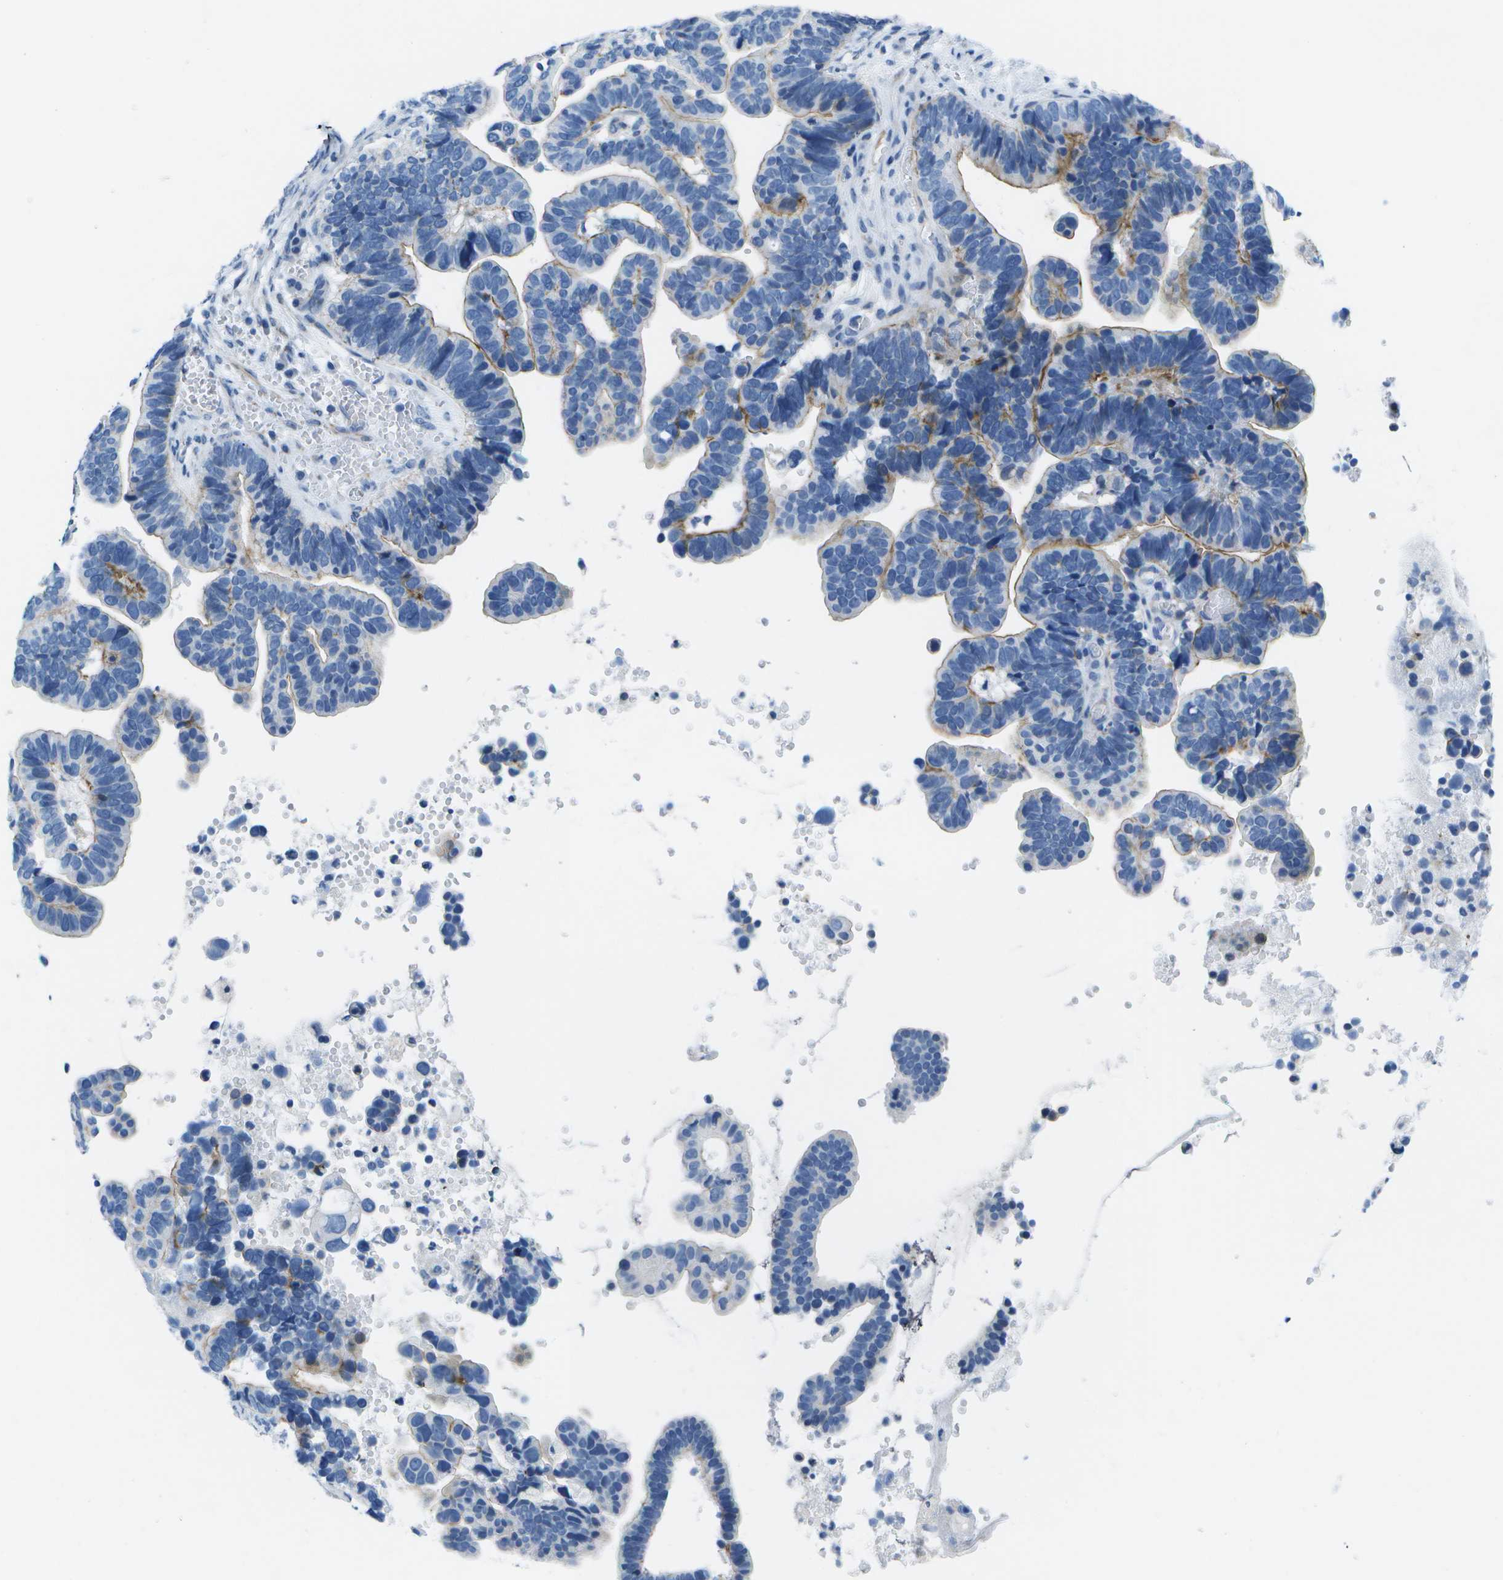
{"staining": {"intensity": "negative", "quantity": "none", "location": "none"}, "tissue": "ovarian cancer", "cell_type": "Tumor cells", "image_type": "cancer", "snomed": [{"axis": "morphology", "description": "Cystadenocarcinoma, serous, NOS"}, {"axis": "topography", "description": "Ovary"}], "caption": "IHC of ovarian cancer (serous cystadenocarcinoma) displays no expression in tumor cells.", "gene": "ADGRG6", "patient": {"sex": "female", "age": 56}}